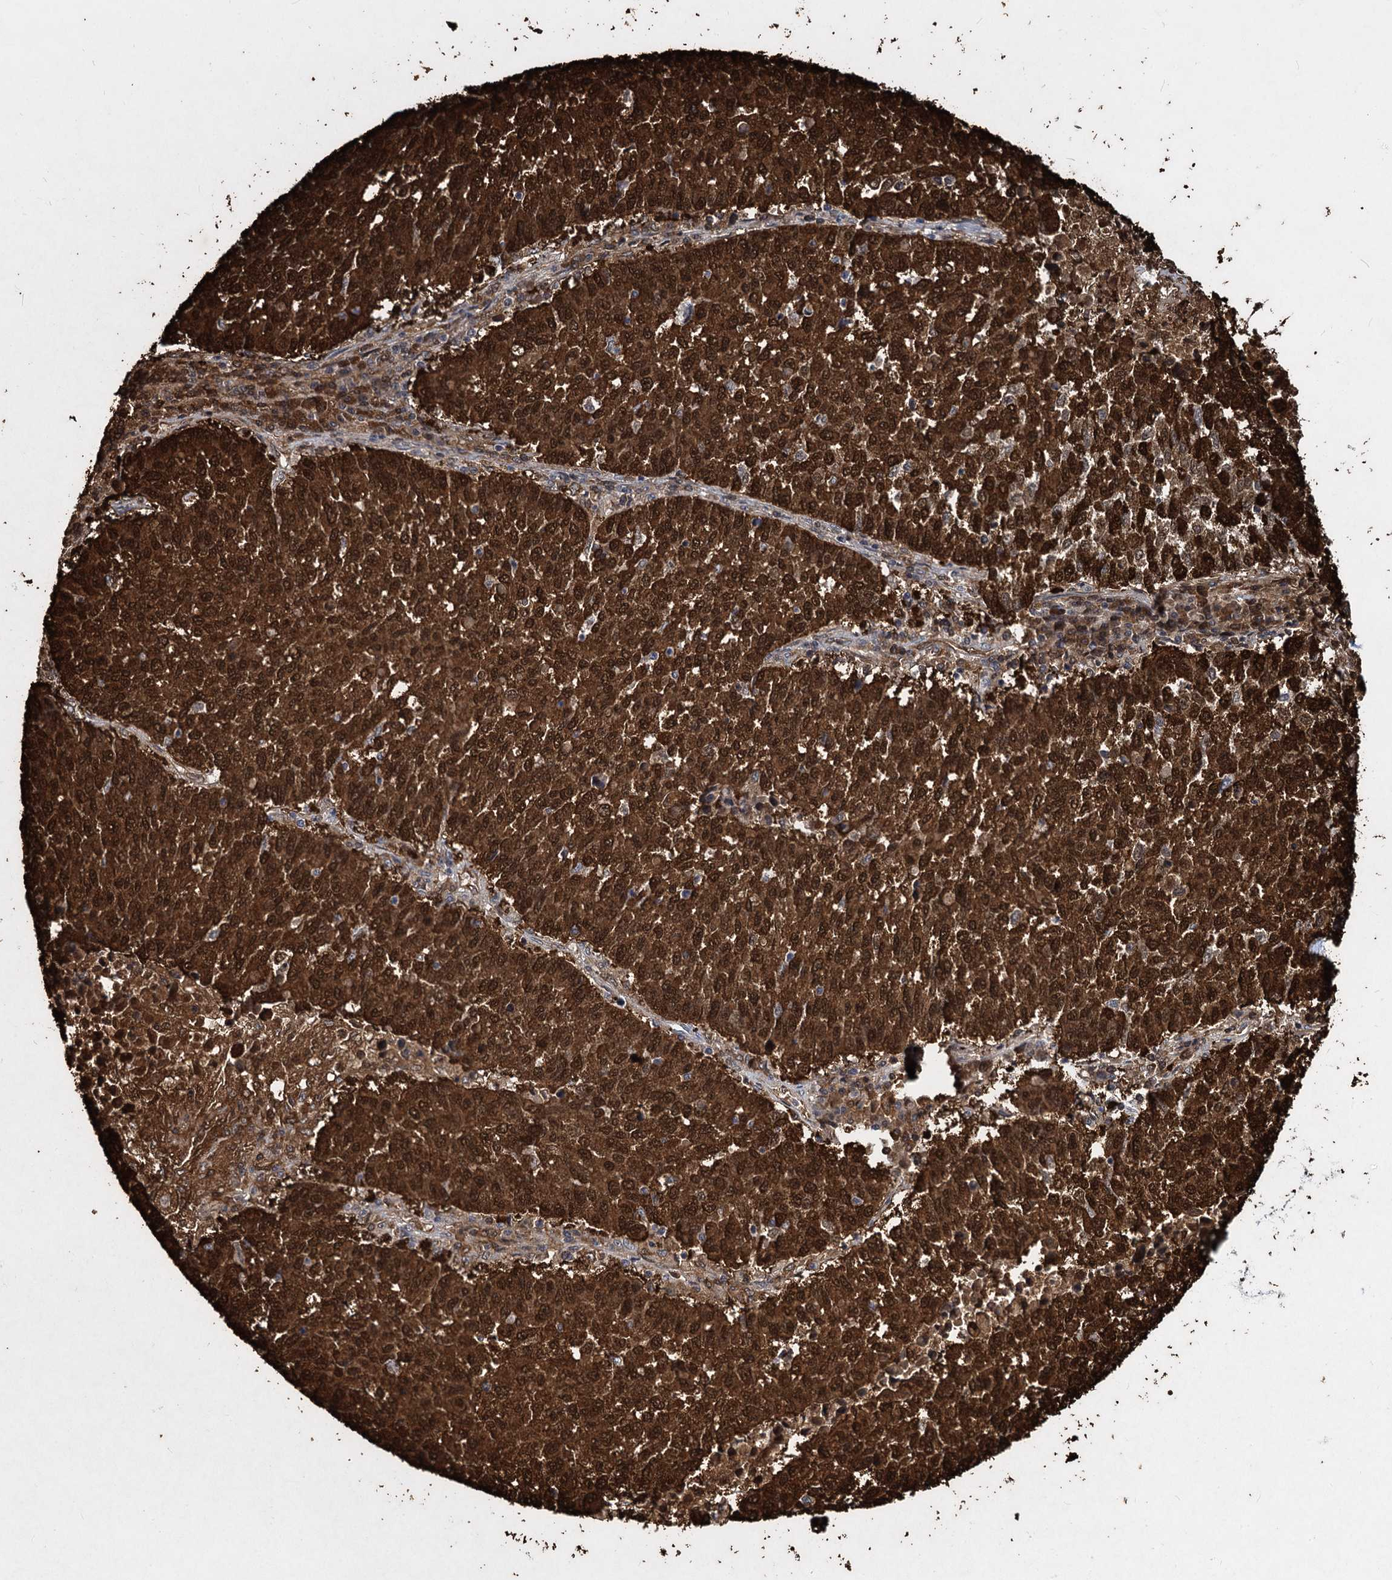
{"staining": {"intensity": "strong", "quantity": ">75%", "location": "cytoplasmic/membranous,nuclear"}, "tissue": "lung cancer", "cell_type": "Tumor cells", "image_type": "cancer", "snomed": [{"axis": "morphology", "description": "Squamous cell carcinoma, NOS"}, {"axis": "topography", "description": "Lung"}], "caption": "A brown stain labels strong cytoplasmic/membranous and nuclear expression of a protein in lung cancer (squamous cell carcinoma) tumor cells. (brown staining indicates protein expression, while blue staining denotes nuclei).", "gene": "MAGEA4", "patient": {"sex": "male", "age": 73}}